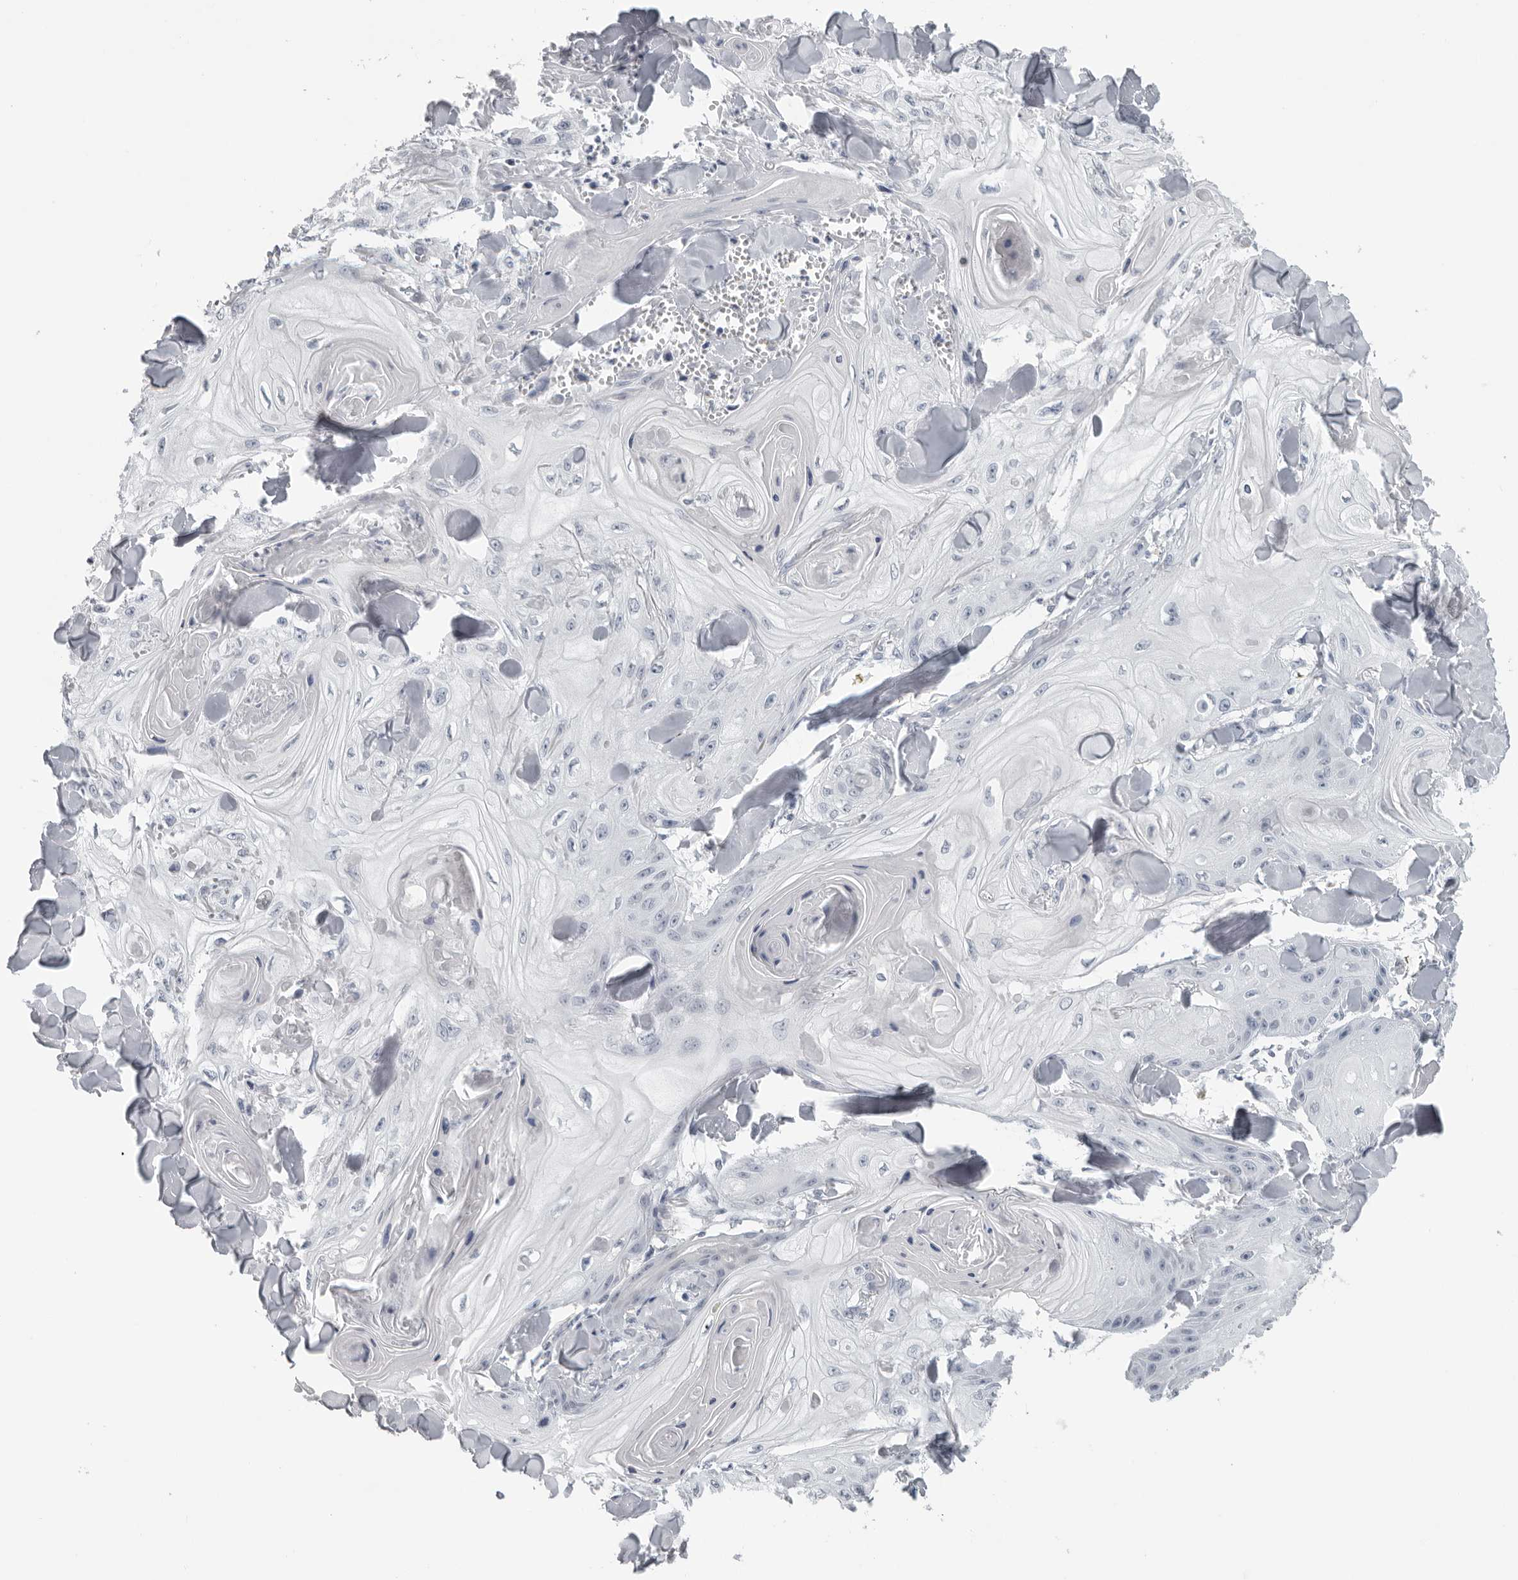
{"staining": {"intensity": "negative", "quantity": "none", "location": "none"}, "tissue": "skin cancer", "cell_type": "Tumor cells", "image_type": "cancer", "snomed": [{"axis": "morphology", "description": "Squamous cell carcinoma, NOS"}, {"axis": "topography", "description": "Skin"}], "caption": "This is a micrograph of IHC staining of squamous cell carcinoma (skin), which shows no staining in tumor cells.", "gene": "OPLAH", "patient": {"sex": "male", "age": 74}}